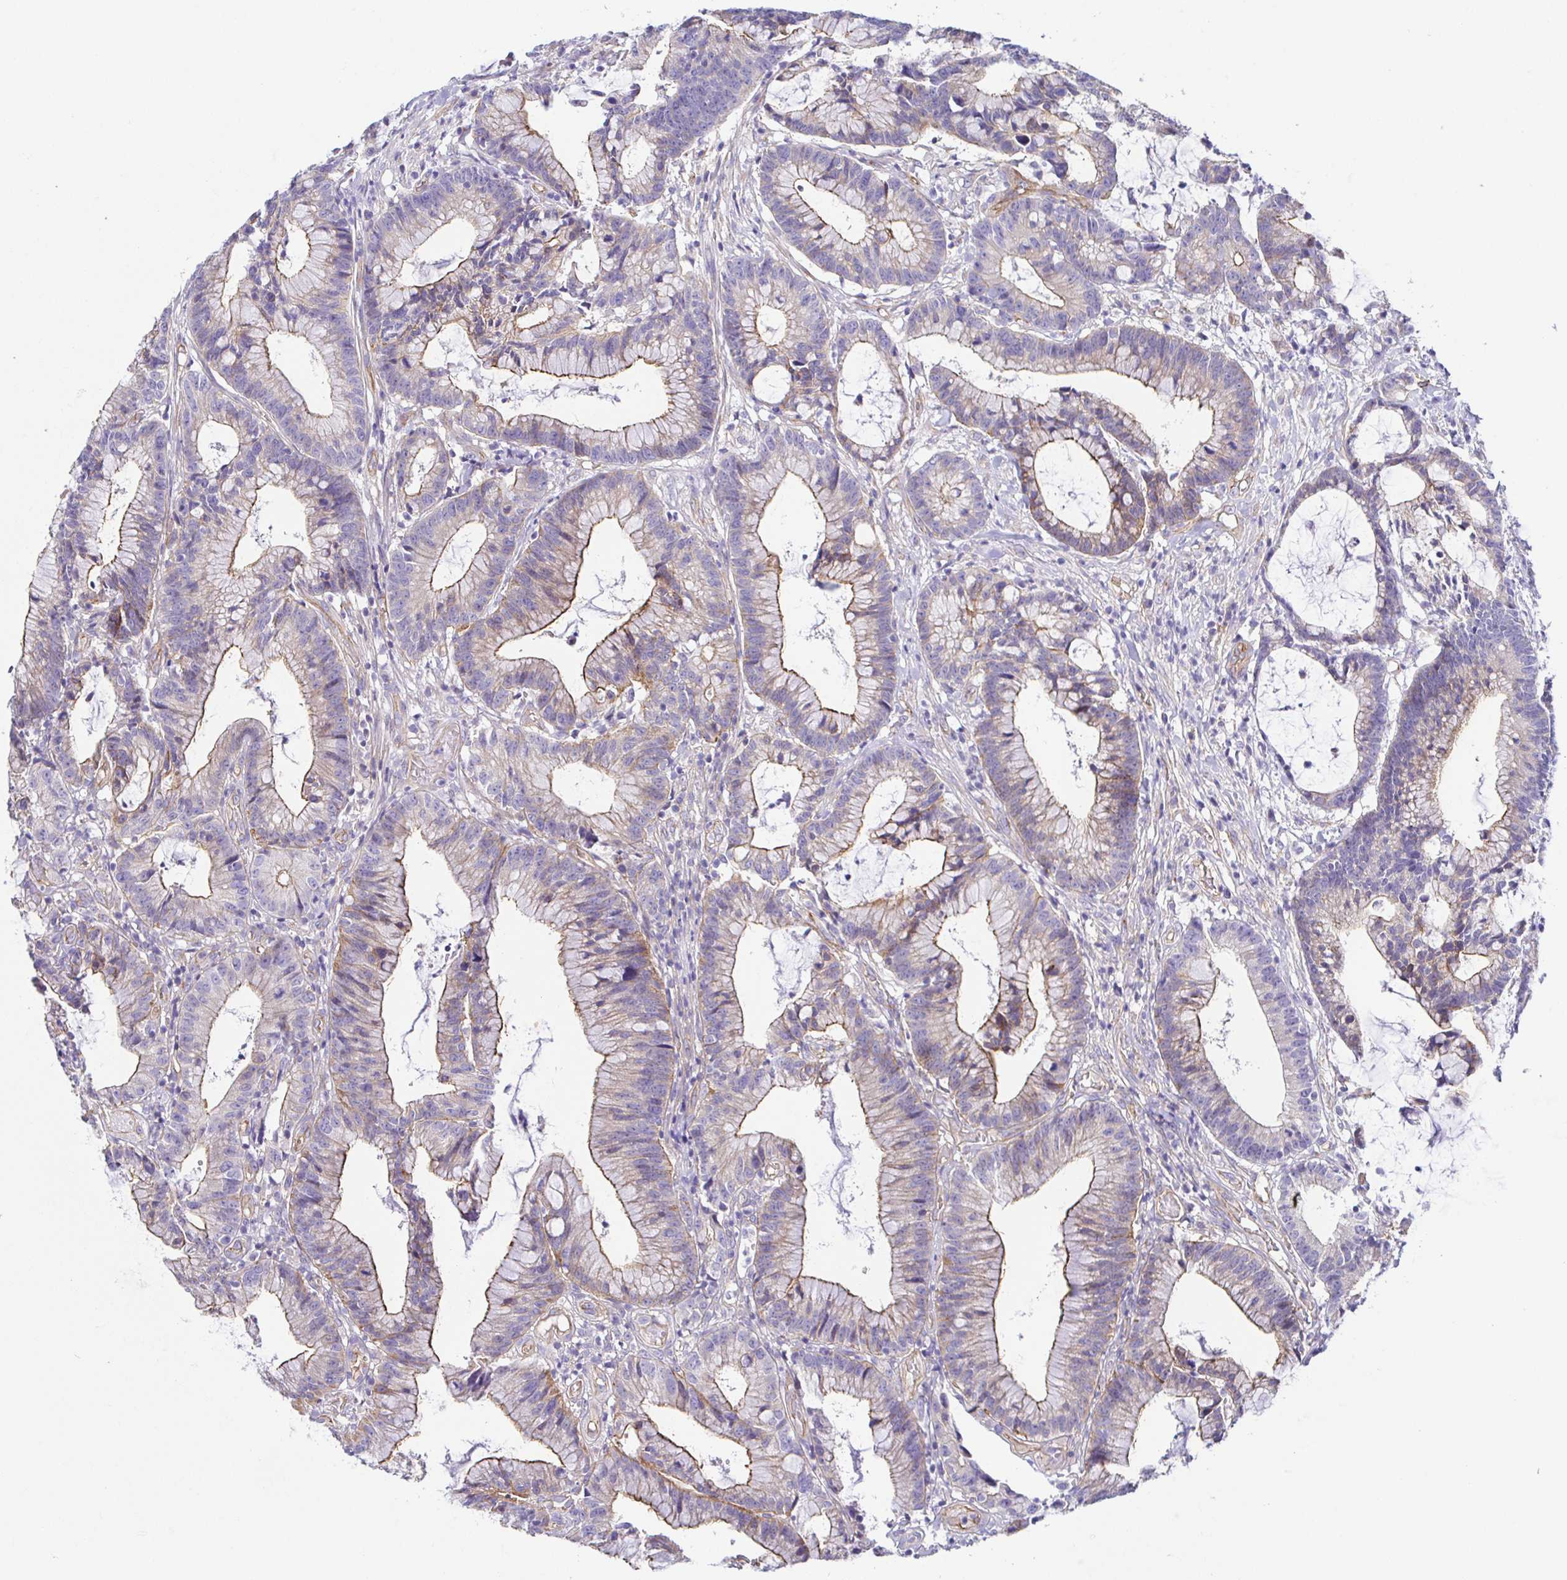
{"staining": {"intensity": "moderate", "quantity": "25%-75%", "location": "cytoplasmic/membranous"}, "tissue": "colorectal cancer", "cell_type": "Tumor cells", "image_type": "cancer", "snomed": [{"axis": "morphology", "description": "Adenocarcinoma, NOS"}, {"axis": "topography", "description": "Colon"}], "caption": "High-power microscopy captured an IHC image of colorectal cancer, revealing moderate cytoplasmic/membranous expression in about 25%-75% of tumor cells.", "gene": "ARL4D", "patient": {"sex": "female", "age": 78}}